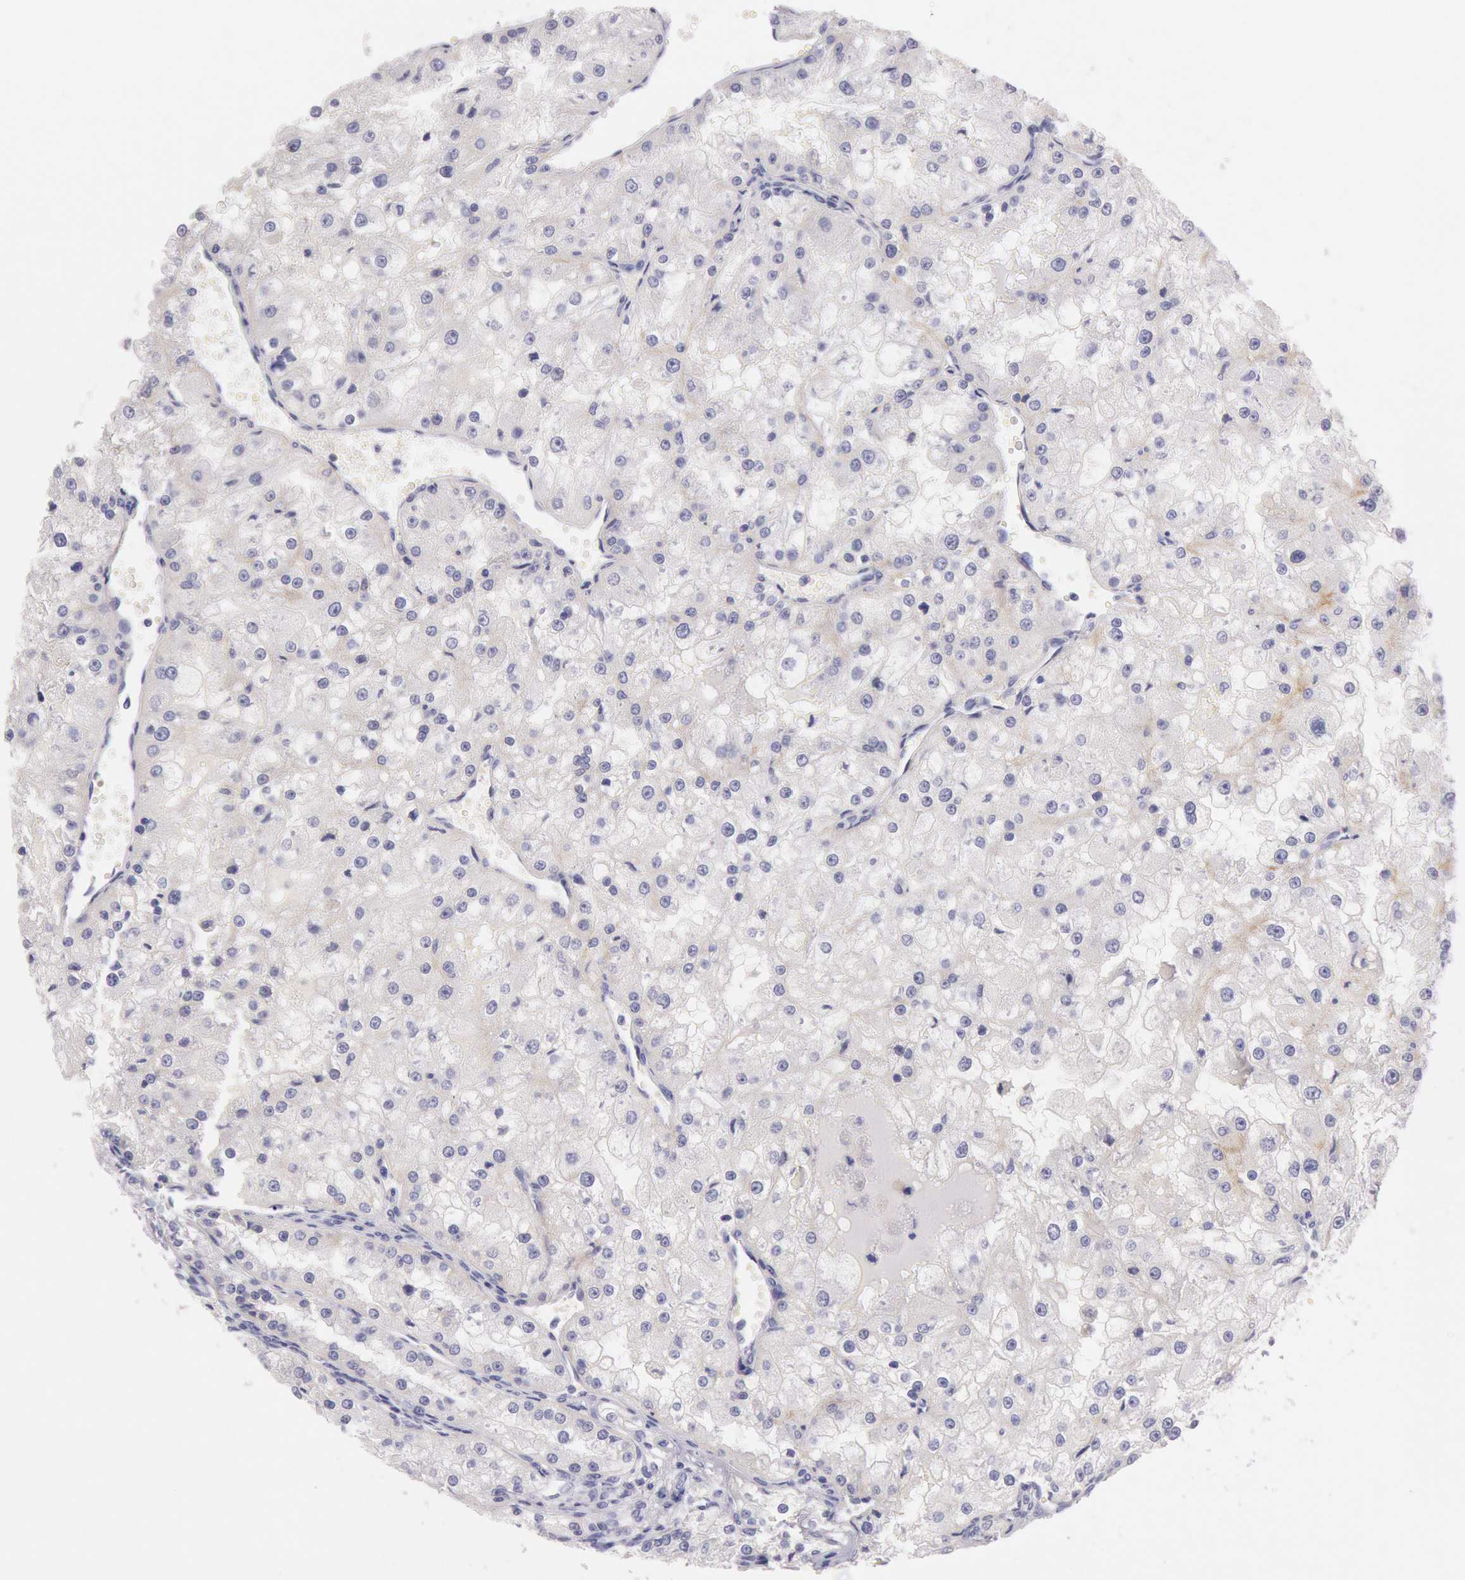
{"staining": {"intensity": "negative", "quantity": "none", "location": "none"}, "tissue": "renal cancer", "cell_type": "Tumor cells", "image_type": "cancer", "snomed": [{"axis": "morphology", "description": "Adenocarcinoma, NOS"}, {"axis": "topography", "description": "Kidney"}], "caption": "Protein analysis of renal adenocarcinoma shows no significant staining in tumor cells.", "gene": "EGFR", "patient": {"sex": "female", "age": 74}}